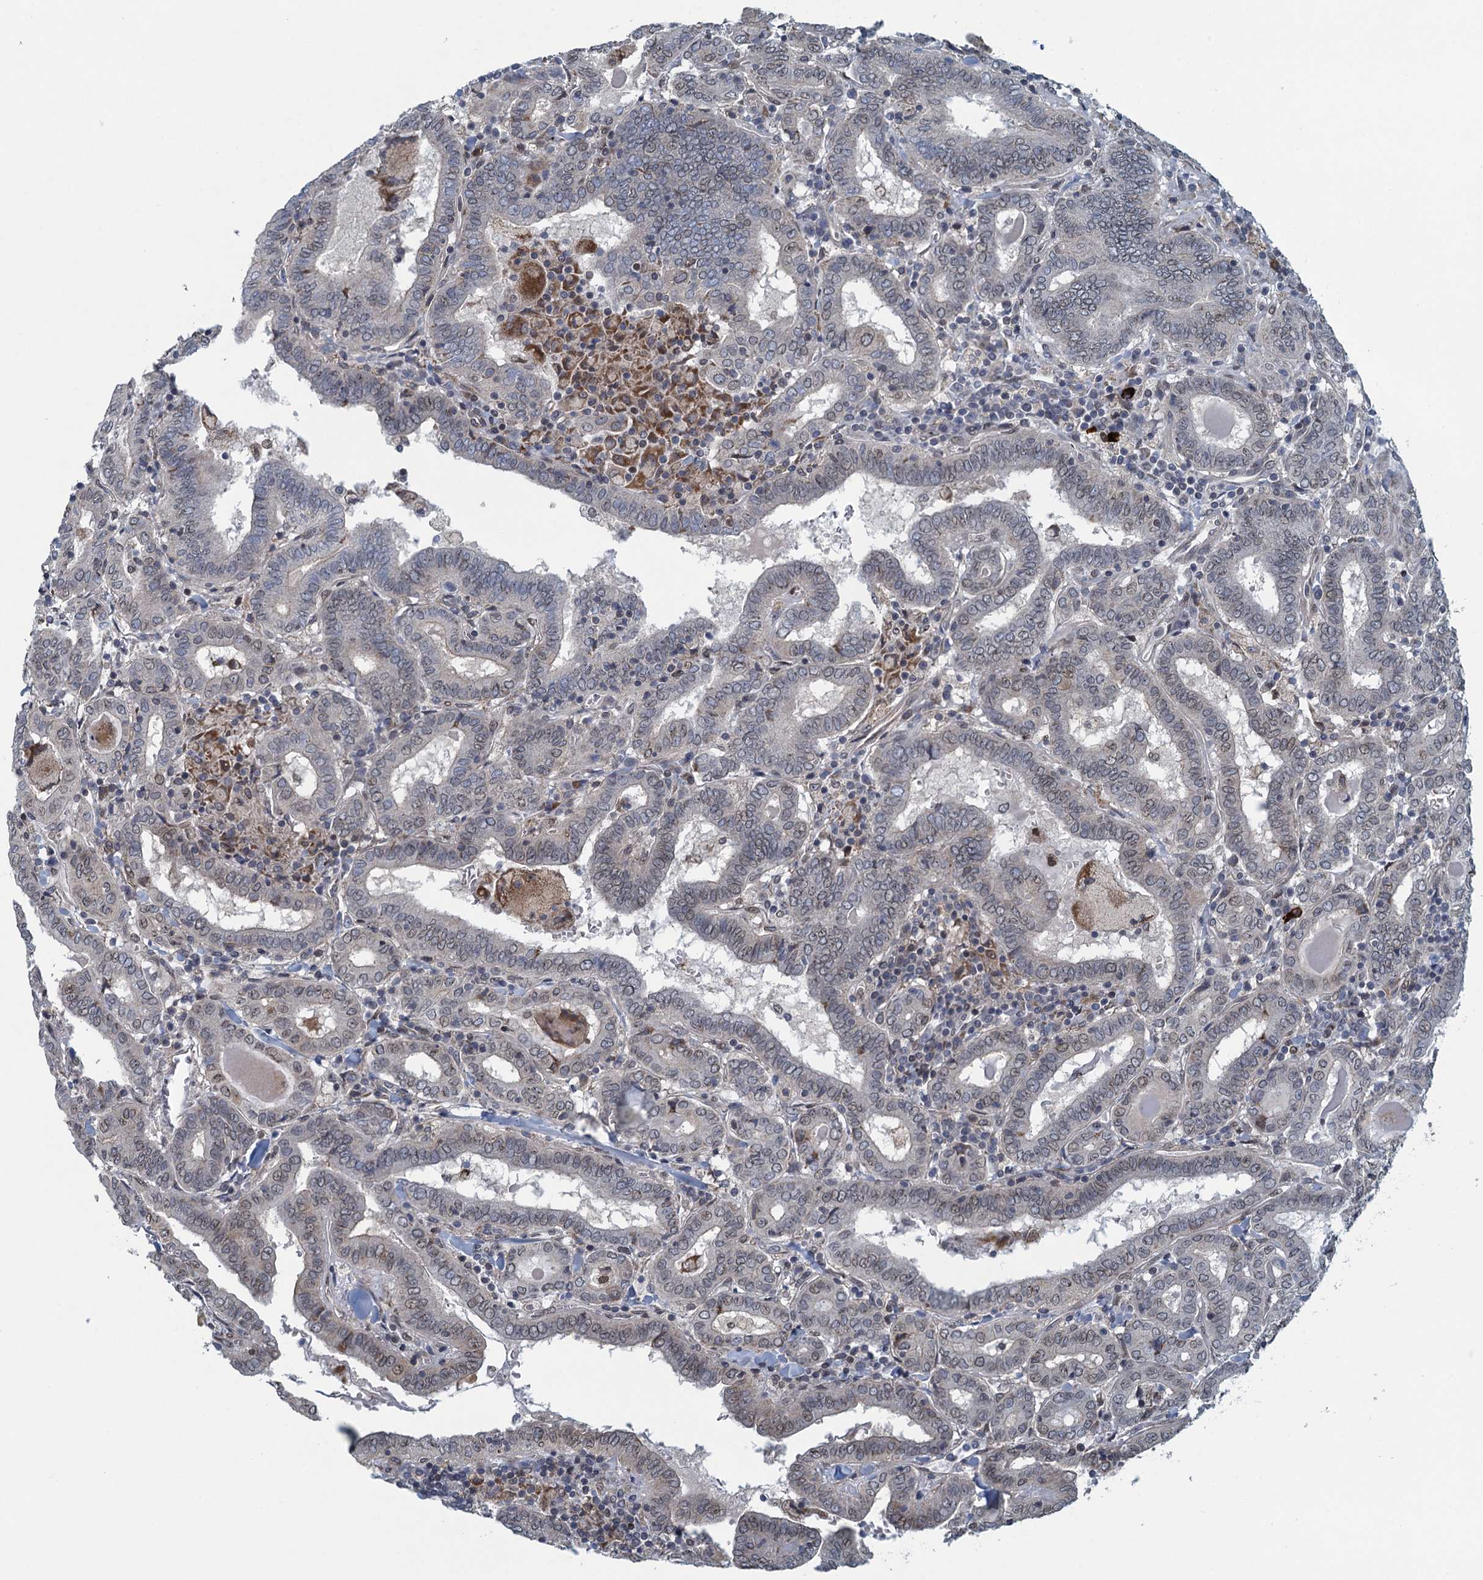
{"staining": {"intensity": "weak", "quantity": "25%-75%", "location": "cytoplasmic/membranous,nuclear"}, "tissue": "thyroid cancer", "cell_type": "Tumor cells", "image_type": "cancer", "snomed": [{"axis": "morphology", "description": "Papillary adenocarcinoma, NOS"}, {"axis": "topography", "description": "Thyroid gland"}], "caption": "Protein expression analysis of human thyroid cancer reveals weak cytoplasmic/membranous and nuclear staining in about 25%-75% of tumor cells.", "gene": "CCDC34", "patient": {"sex": "female", "age": 72}}